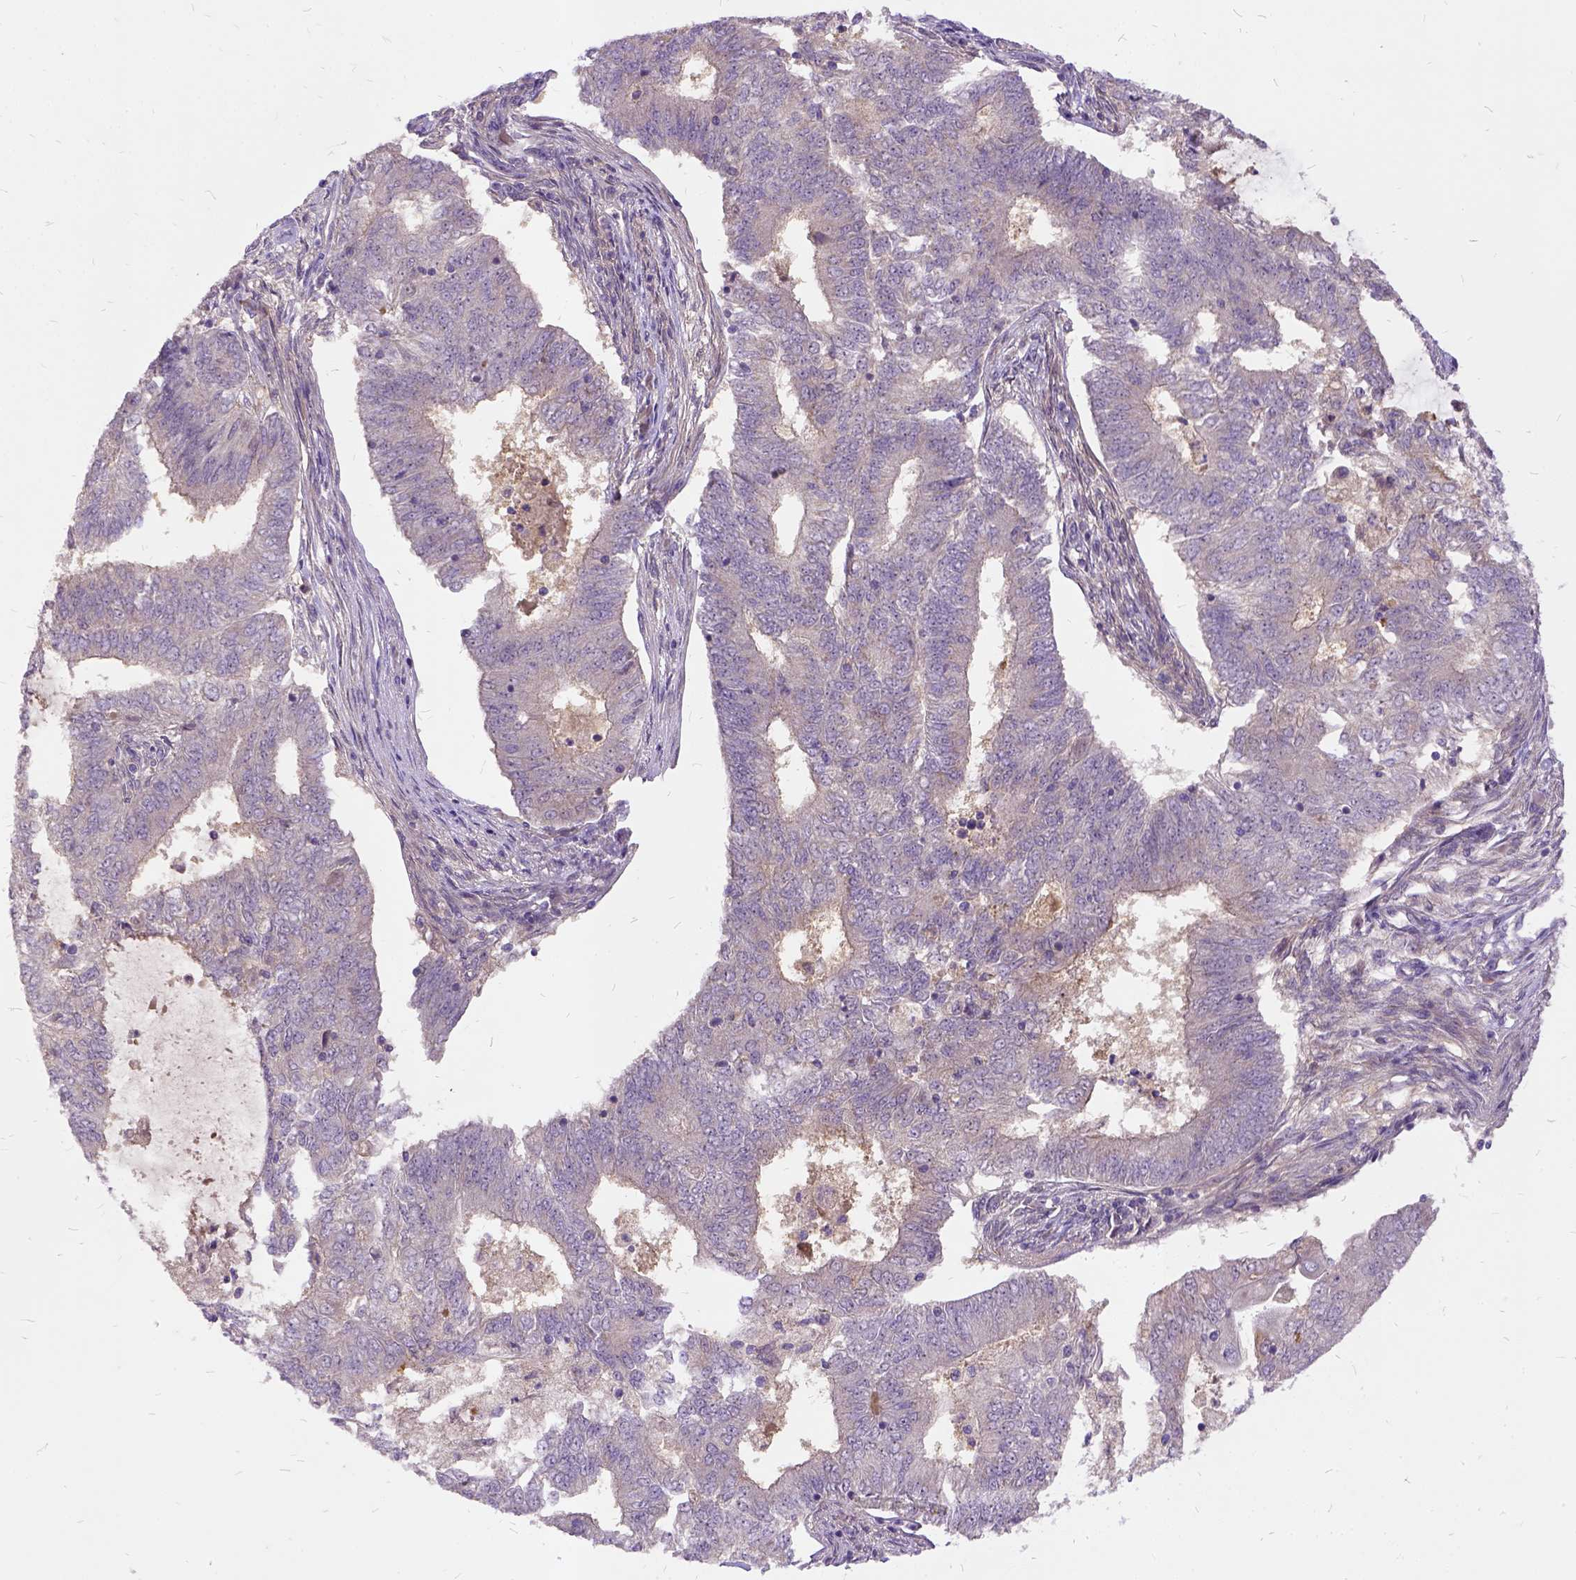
{"staining": {"intensity": "negative", "quantity": "none", "location": "none"}, "tissue": "endometrial cancer", "cell_type": "Tumor cells", "image_type": "cancer", "snomed": [{"axis": "morphology", "description": "Adenocarcinoma, NOS"}, {"axis": "topography", "description": "Endometrium"}], "caption": "Tumor cells are negative for brown protein staining in endometrial cancer. Brightfield microscopy of immunohistochemistry stained with DAB (3,3'-diaminobenzidine) (brown) and hematoxylin (blue), captured at high magnification.", "gene": "ILRUN", "patient": {"sex": "female", "age": 62}}